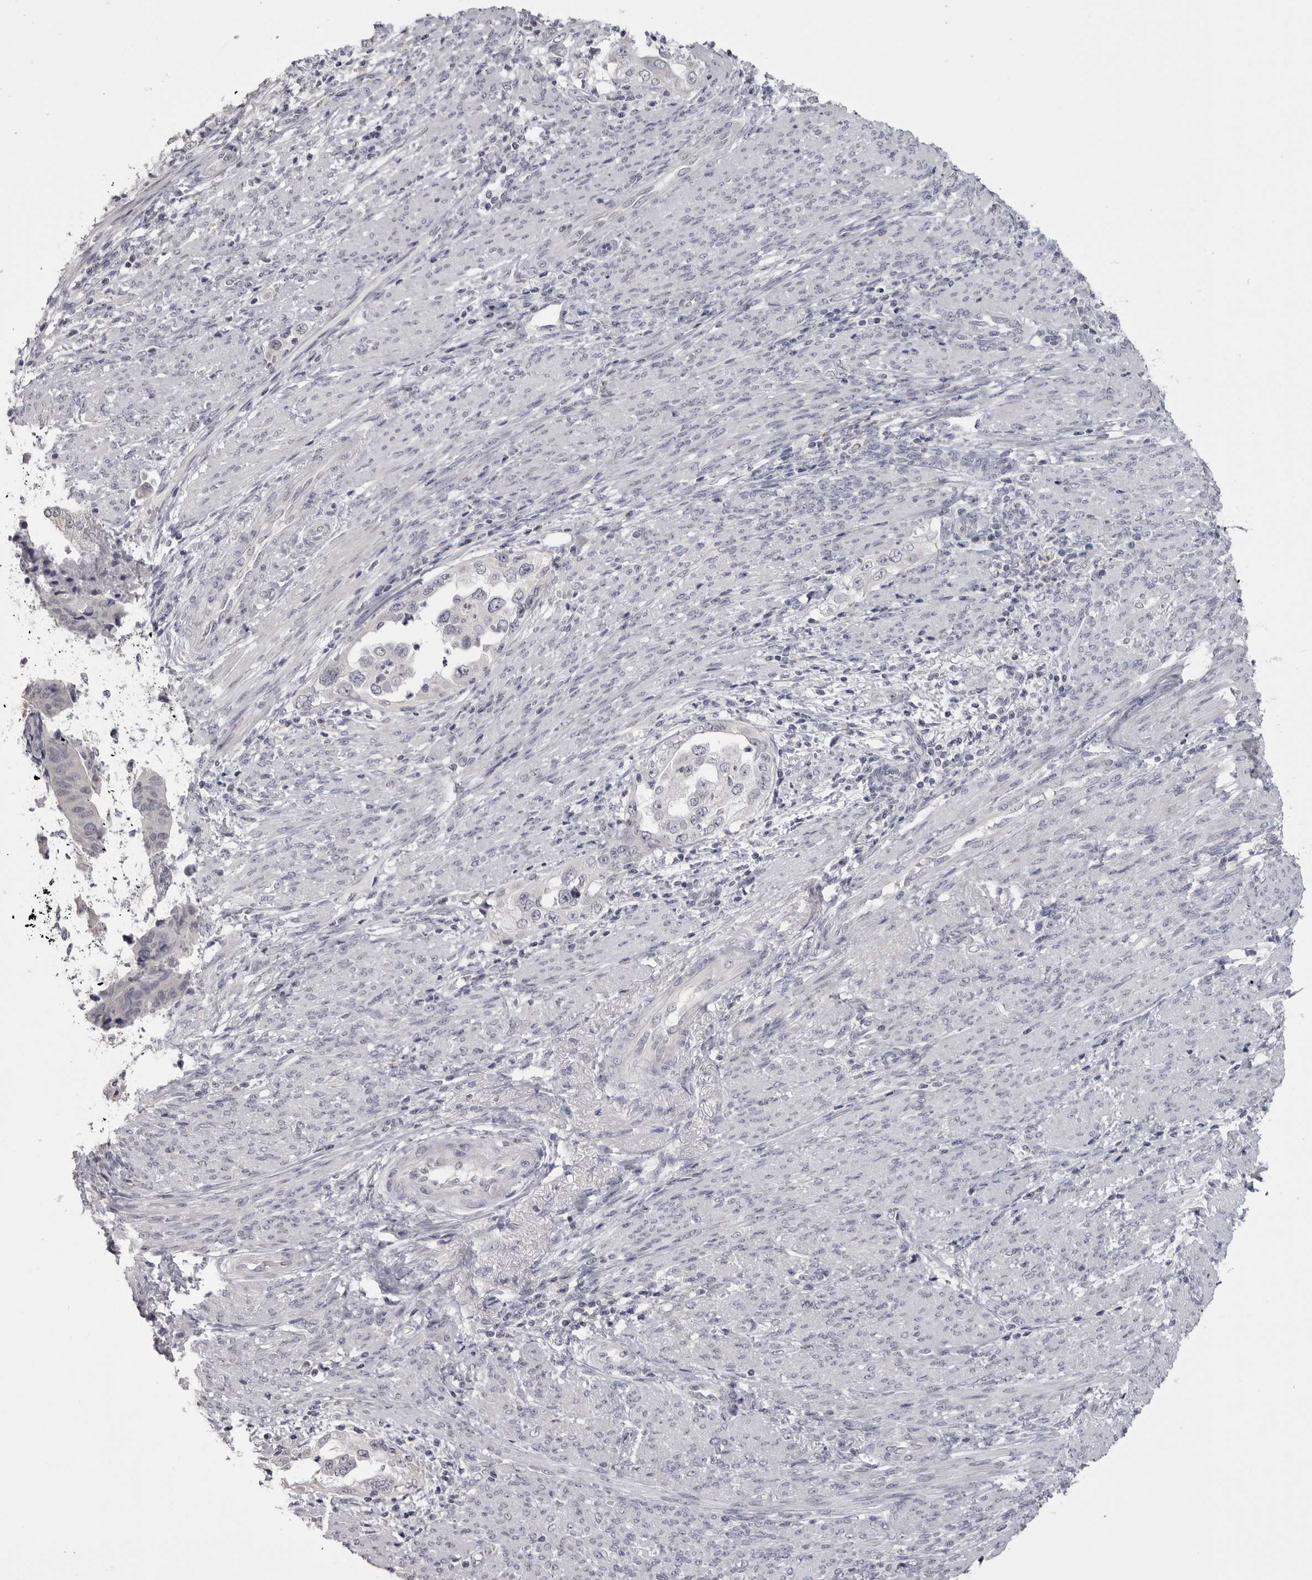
{"staining": {"intensity": "negative", "quantity": "none", "location": "none"}, "tissue": "endometrial cancer", "cell_type": "Tumor cells", "image_type": "cancer", "snomed": [{"axis": "morphology", "description": "Adenocarcinoma, NOS"}, {"axis": "topography", "description": "Endometrium"}], "caption": "Adenocarcinoma (endometrial) was stained to show a protein in brown. There is no significant expression in tumor cells.", "gene": "GPN2", "patient": {"sex": "female", "age": 85}}